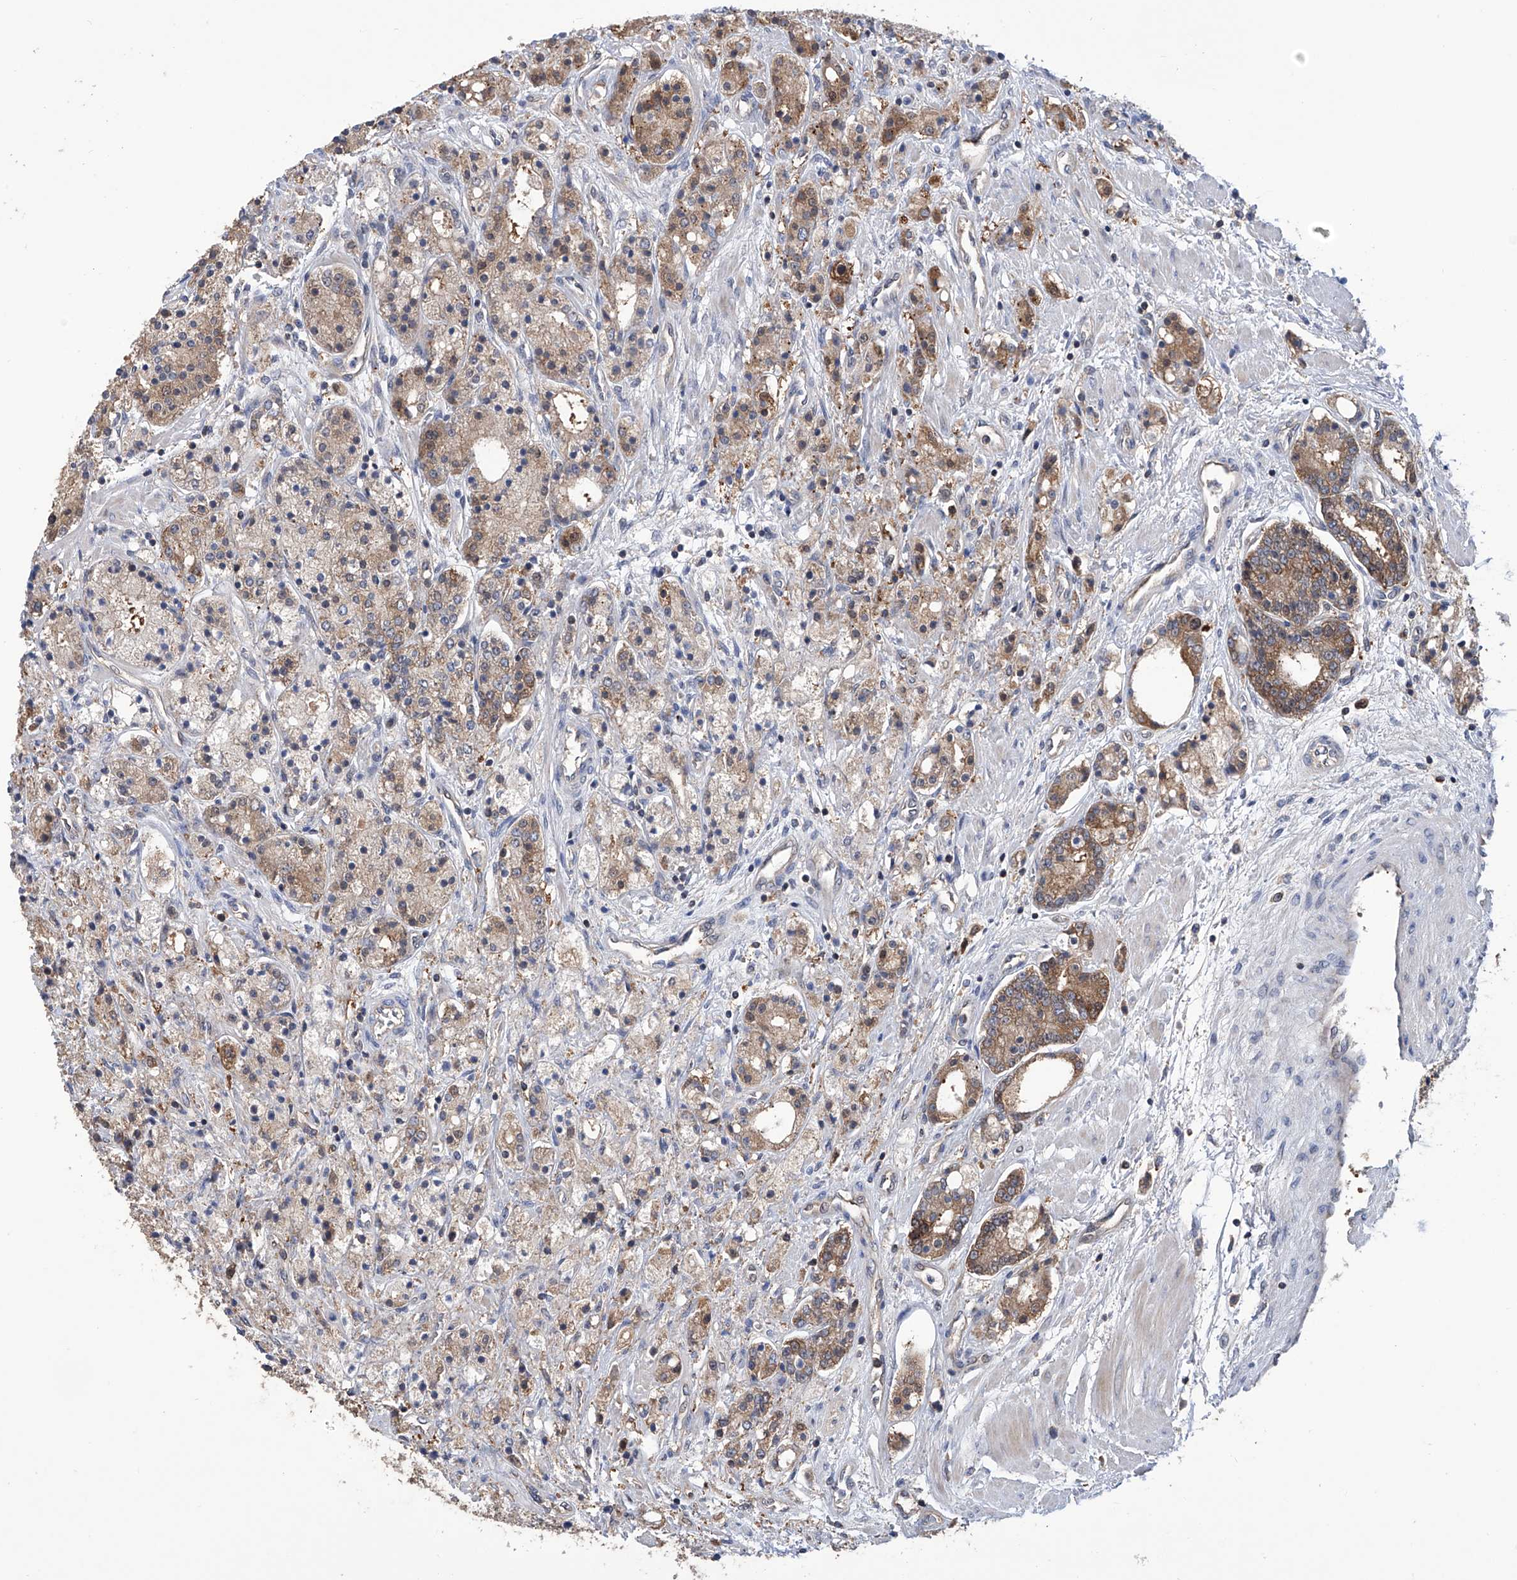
{"staining": {"intensity": "moderate", "quantity": ">75%", "location": "cytoplasmic/membranous"}, "tissue": "prostate cancer", "cell_type": "Tumor cells", "image_type": "cancer", "snomed": [{"axis": "morphology", "description": "Adenocarcinoma, High grade"}, {"axis": "topography", "description": "Prostate"}], "caption": "Brown immunohistochemical staining in high-grade adenocarcinoma (prostate) reveals moderate cytoplasmic/membranous positivity in approximately >75% of tumor cells.", "gene": "NUDT17", "patient": {"sex": "male", "age": 60}}